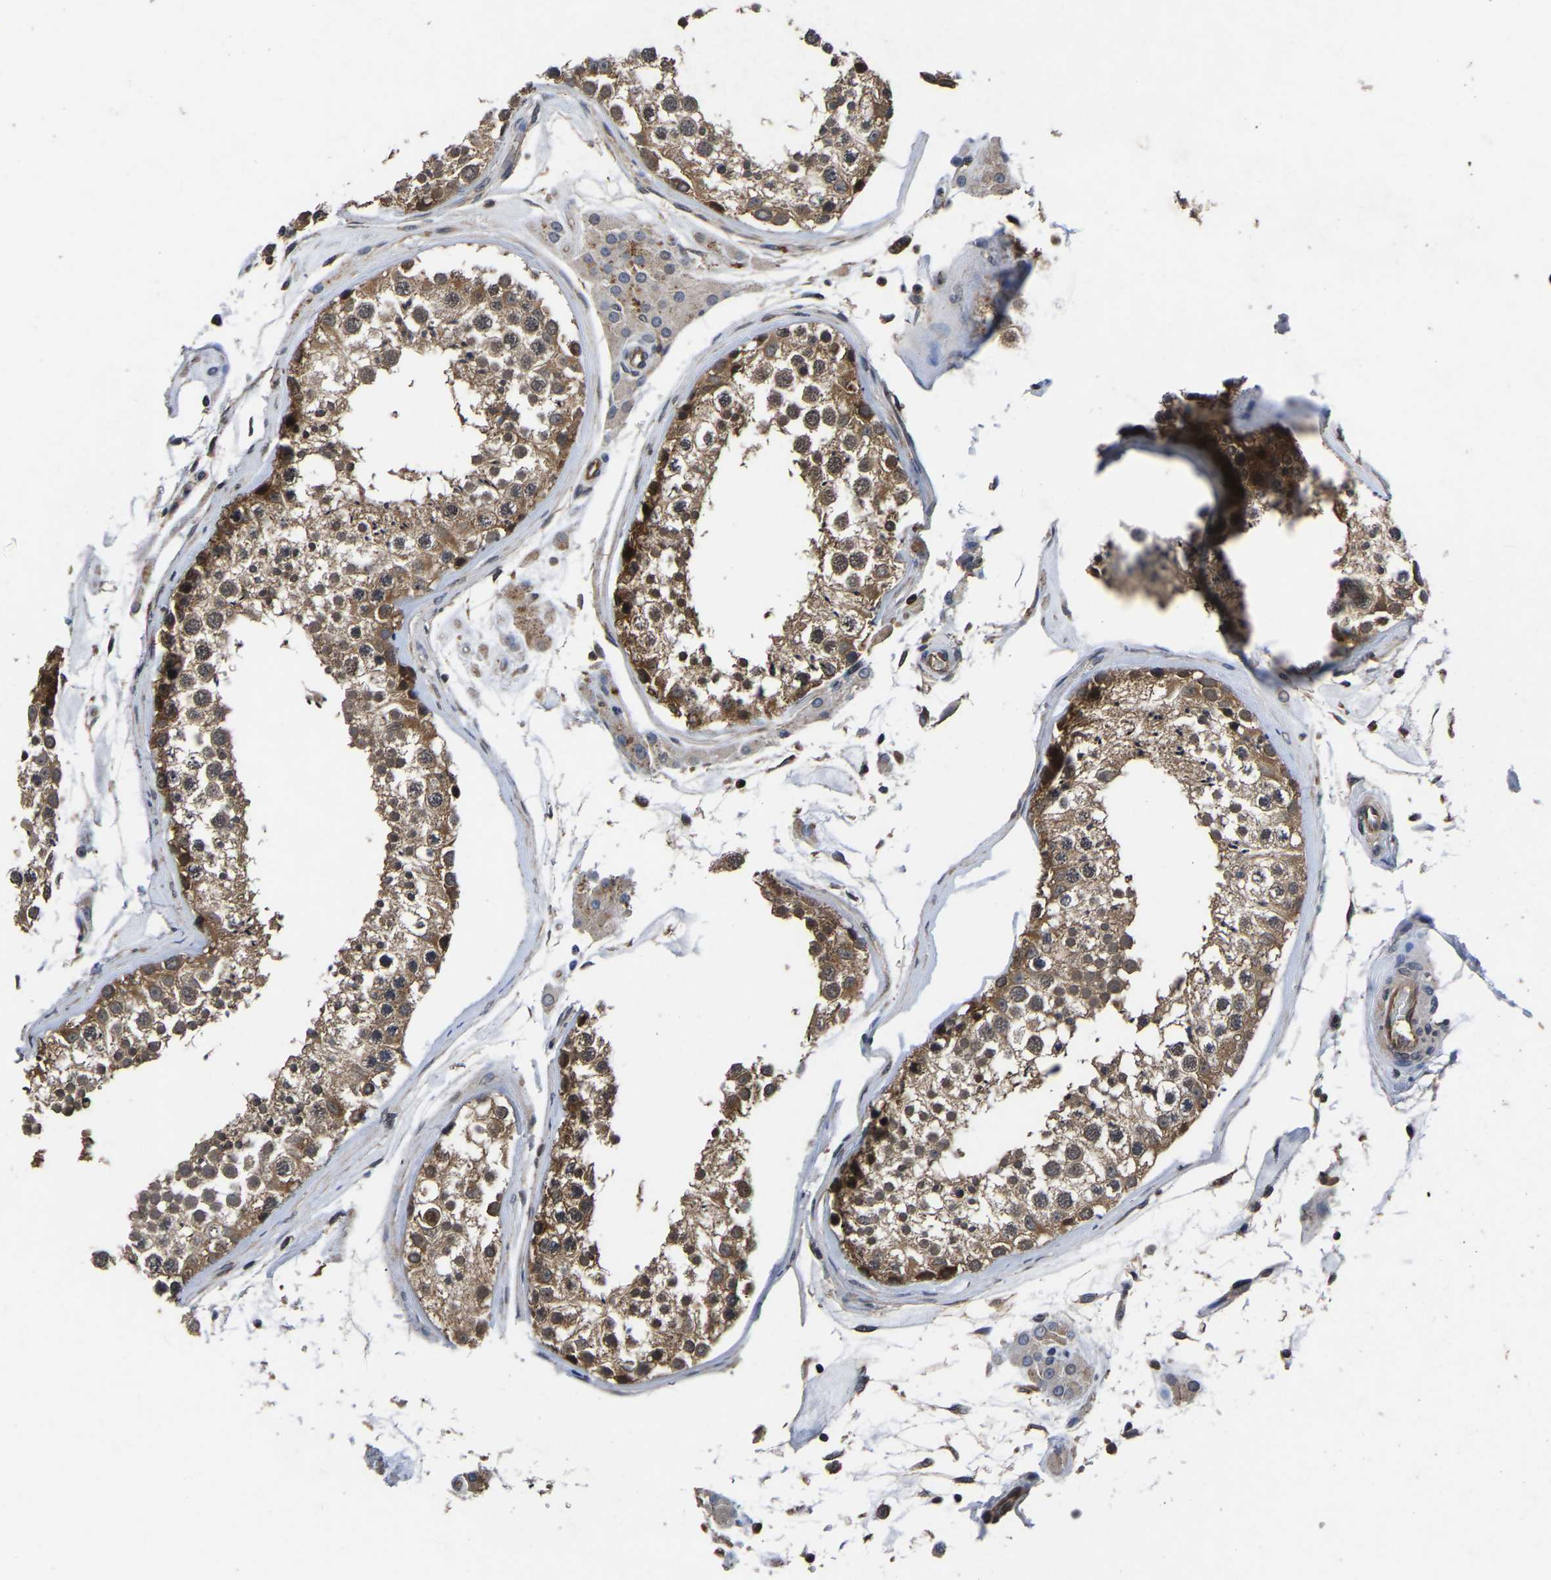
{"staining": {"intensity": "moderate", "quantity": ">75%", "location": "cytoplasmic/membranous"}, "tissue": "testis", "cell_type": "Cells in seminiferous ducts", "image_type": "normal", "snomed": [{"axis": "morphology", "description": "Normal tissue, NOS"}, {"axis": "topography", "description": "Testis"}], "caption": "DAB (3,3'-diaminobenzidine) immunohistochemical staining of benign testis reveals moderate cytoplasmic/membranous protein expression in about >75% of cells in seminiferous ducts. (Brightfield microscopy of DAB IHC at high magnification).", "gene": "FGD5", "patient": {"sex": "male", "age": 46}}